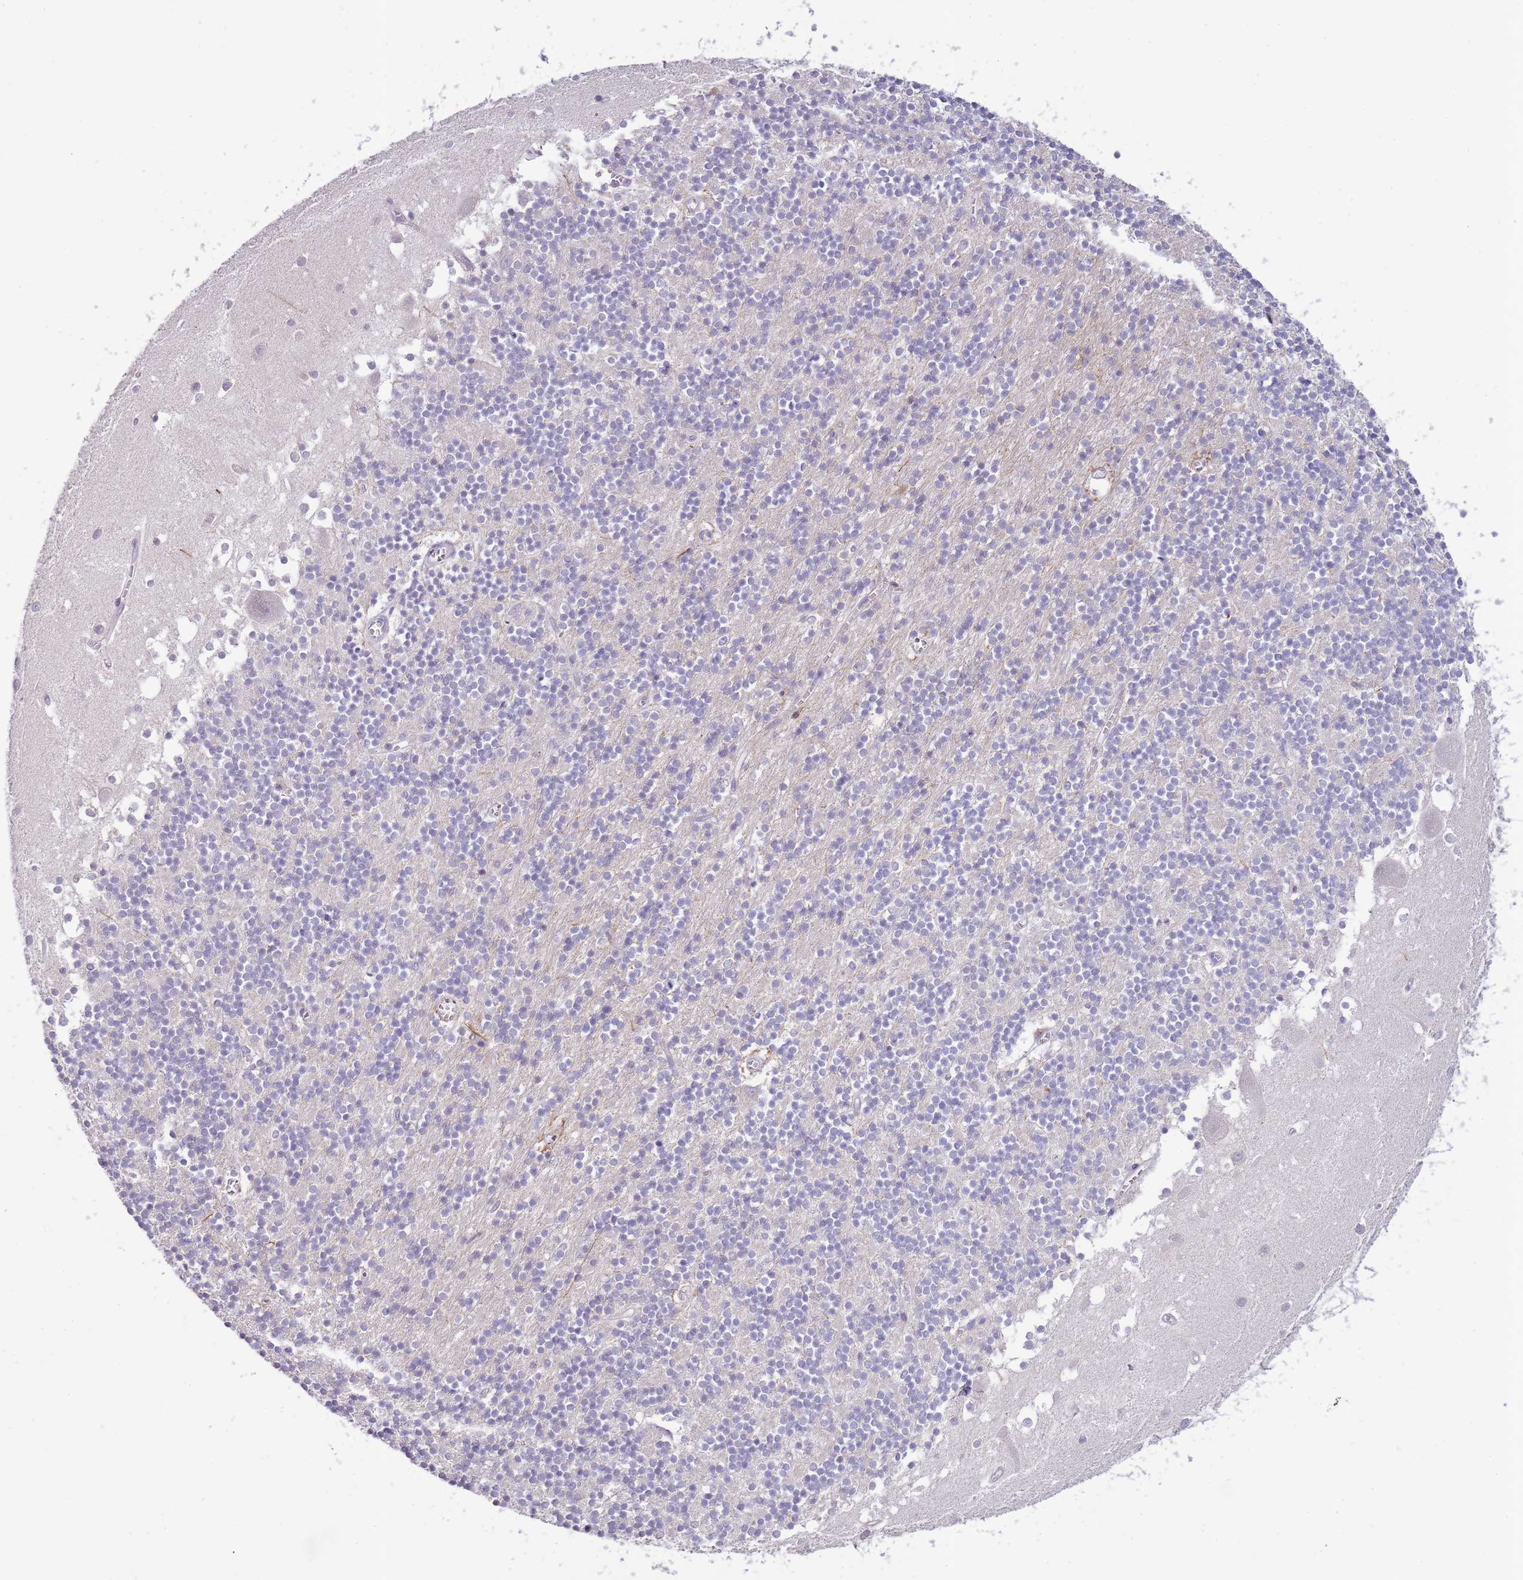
{"staining": {"intensity": "negative", "quantity": "none", "location": "none"}, "tissue": "cerebellum", "cell_type": "Cells in granular layer", "image_type": "normal", "snomed": [{"axis": "morphology", "description": "Normal tissue, NOS"}, {"axis": "topography", "description": "Cerebellum"}], "caption": "The histopathology image demonstrates no staining of cells in granular layer in unremarkable cerebellum. (Stains: DAB (3,3'-diaminobenzidine) IHC with hematoxylin counter stain, Microscopy: brightfield microscopy at high magnification).", "gene": "ZNF658", "patient": {"sex": "male", "age": 54}}